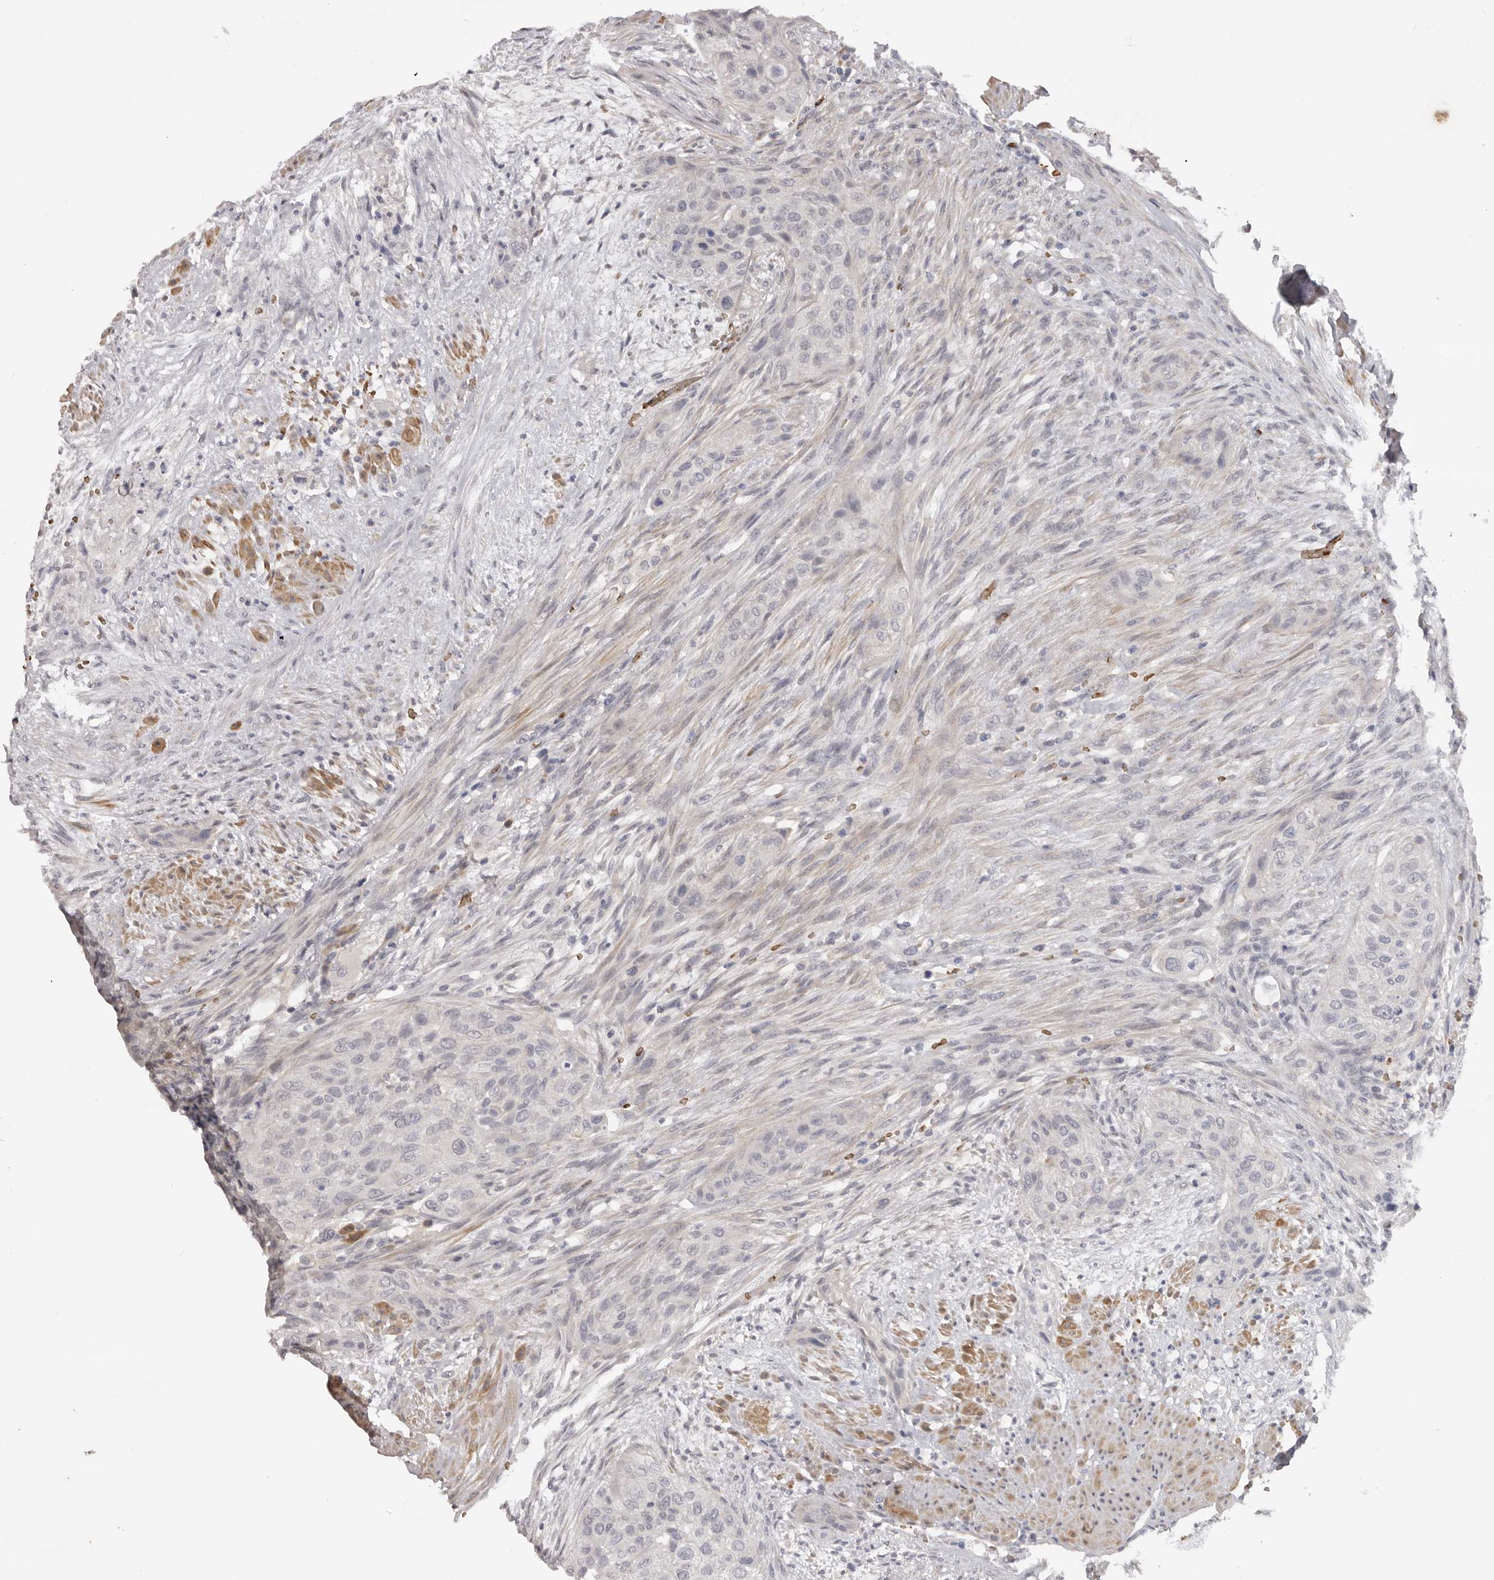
{"staining": {"intensity": "negative", "quantity": "none", "location": "none"}, "tissue": "urothelial cancer", "cell_type": "Tumor cells", "image_type": "cancer", "snomed": [{"axis": "morphology", "description": "Urothelial carcinoma, High grade"}, {"axis": "topography", "description": "Urinary bladder"}], "caption": "There is no significant expression in tumor cells of urothelial cancer.", "gene": "TNR", "patient": {"sex": "male", "age": 35}}